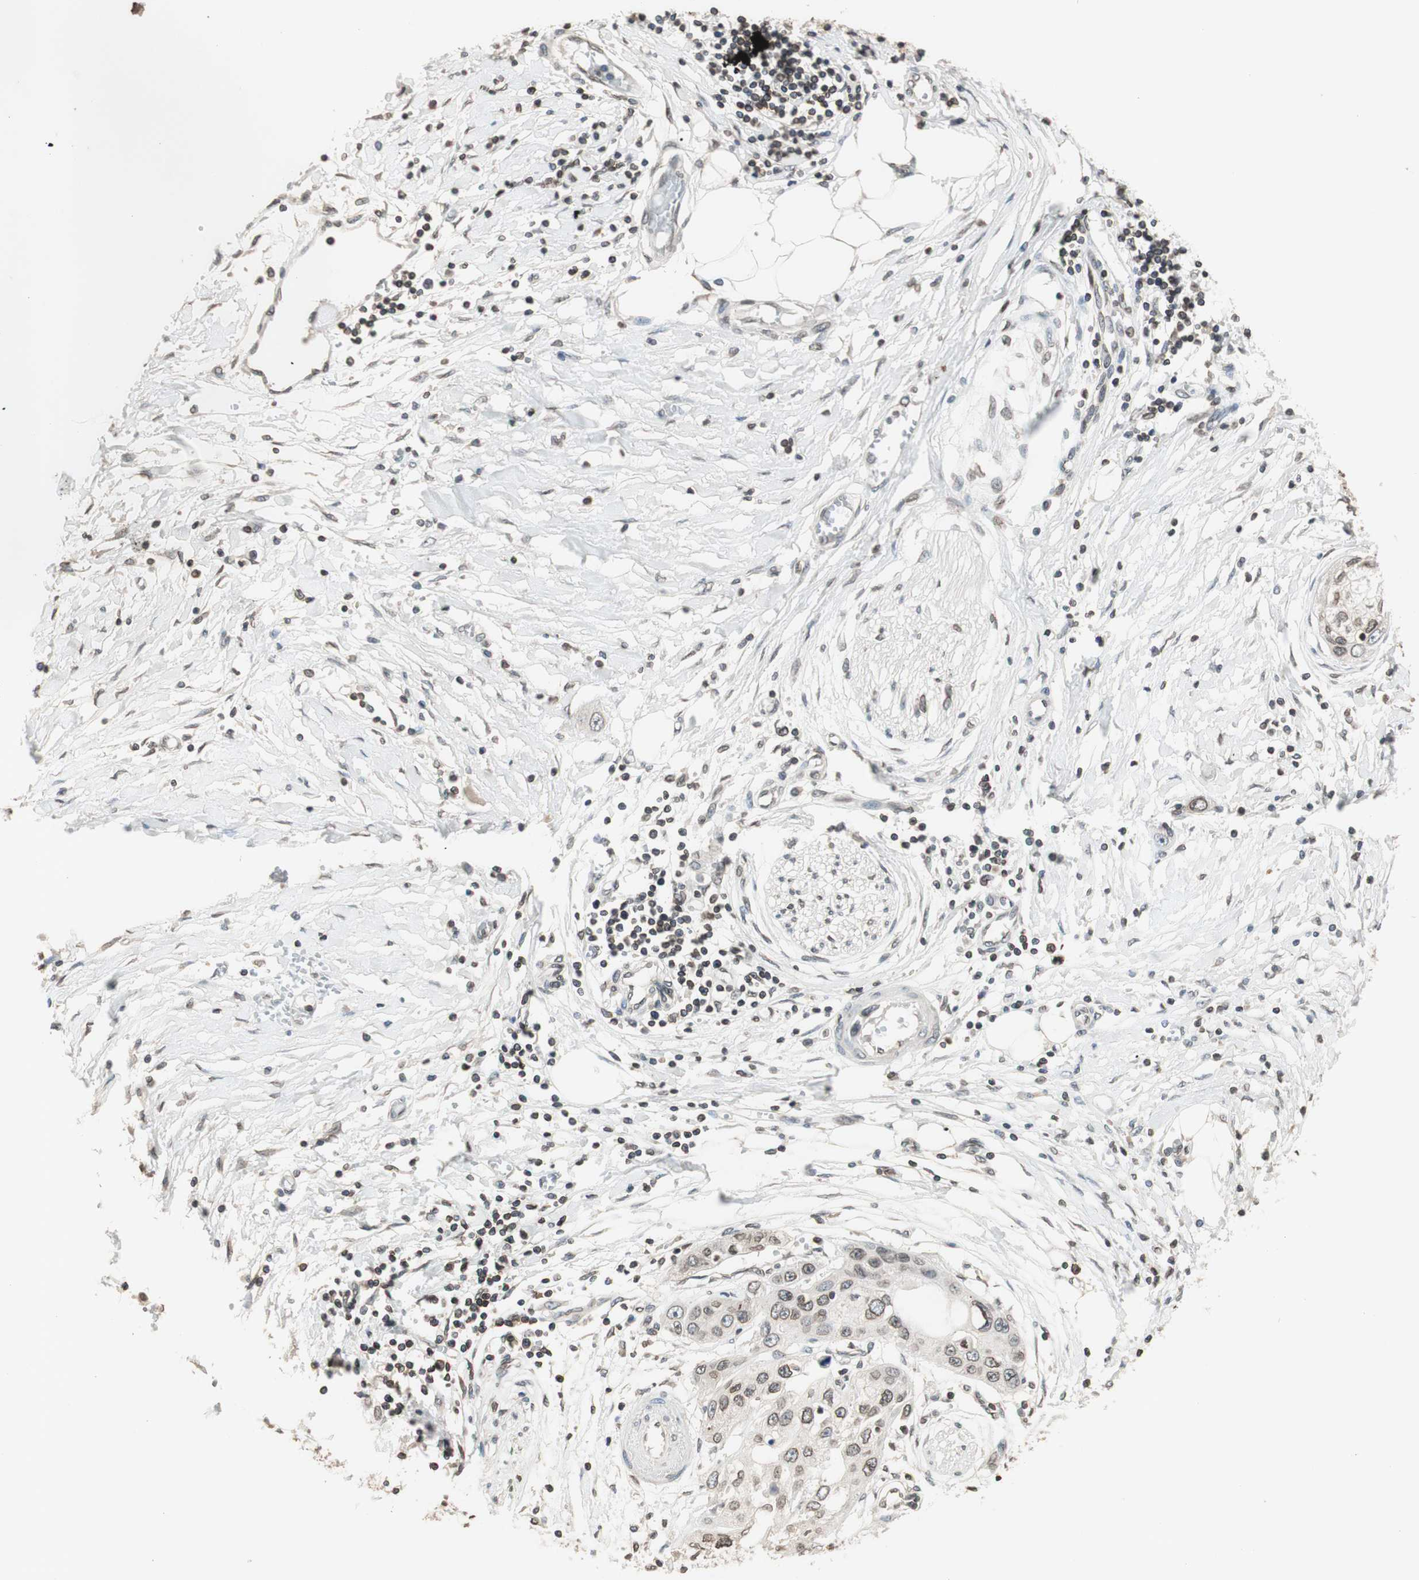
{"staining": {"intensity": "moderate", "quantity": ">75%", "location": "cytoplasmic/membranous,nuclear"}, "tissue": "pancreatic cancer", "cell_type": "Tumor cells", "image_type": "cancer", "snomed": [{"axis": "morphology", "description": "Adenocarcinoma, NOS"}, {"axis": "topography", "description": "Pancreas"}], "caption": "Immunohistochemical staining of human pancreatic cancer demonstrates moderate cytoplasmic/membranous and nuclear protein staining in about >75% of tumor cells. The staining was performed using DAB (3,3'-diaminobenzidine) to visualize the protein expression in brown, while the nuclei were stained in blue with hematoxylin (Magnification: 20x).", "gene": "TMPO", "patient": {"sex": "female", "age": 70}}